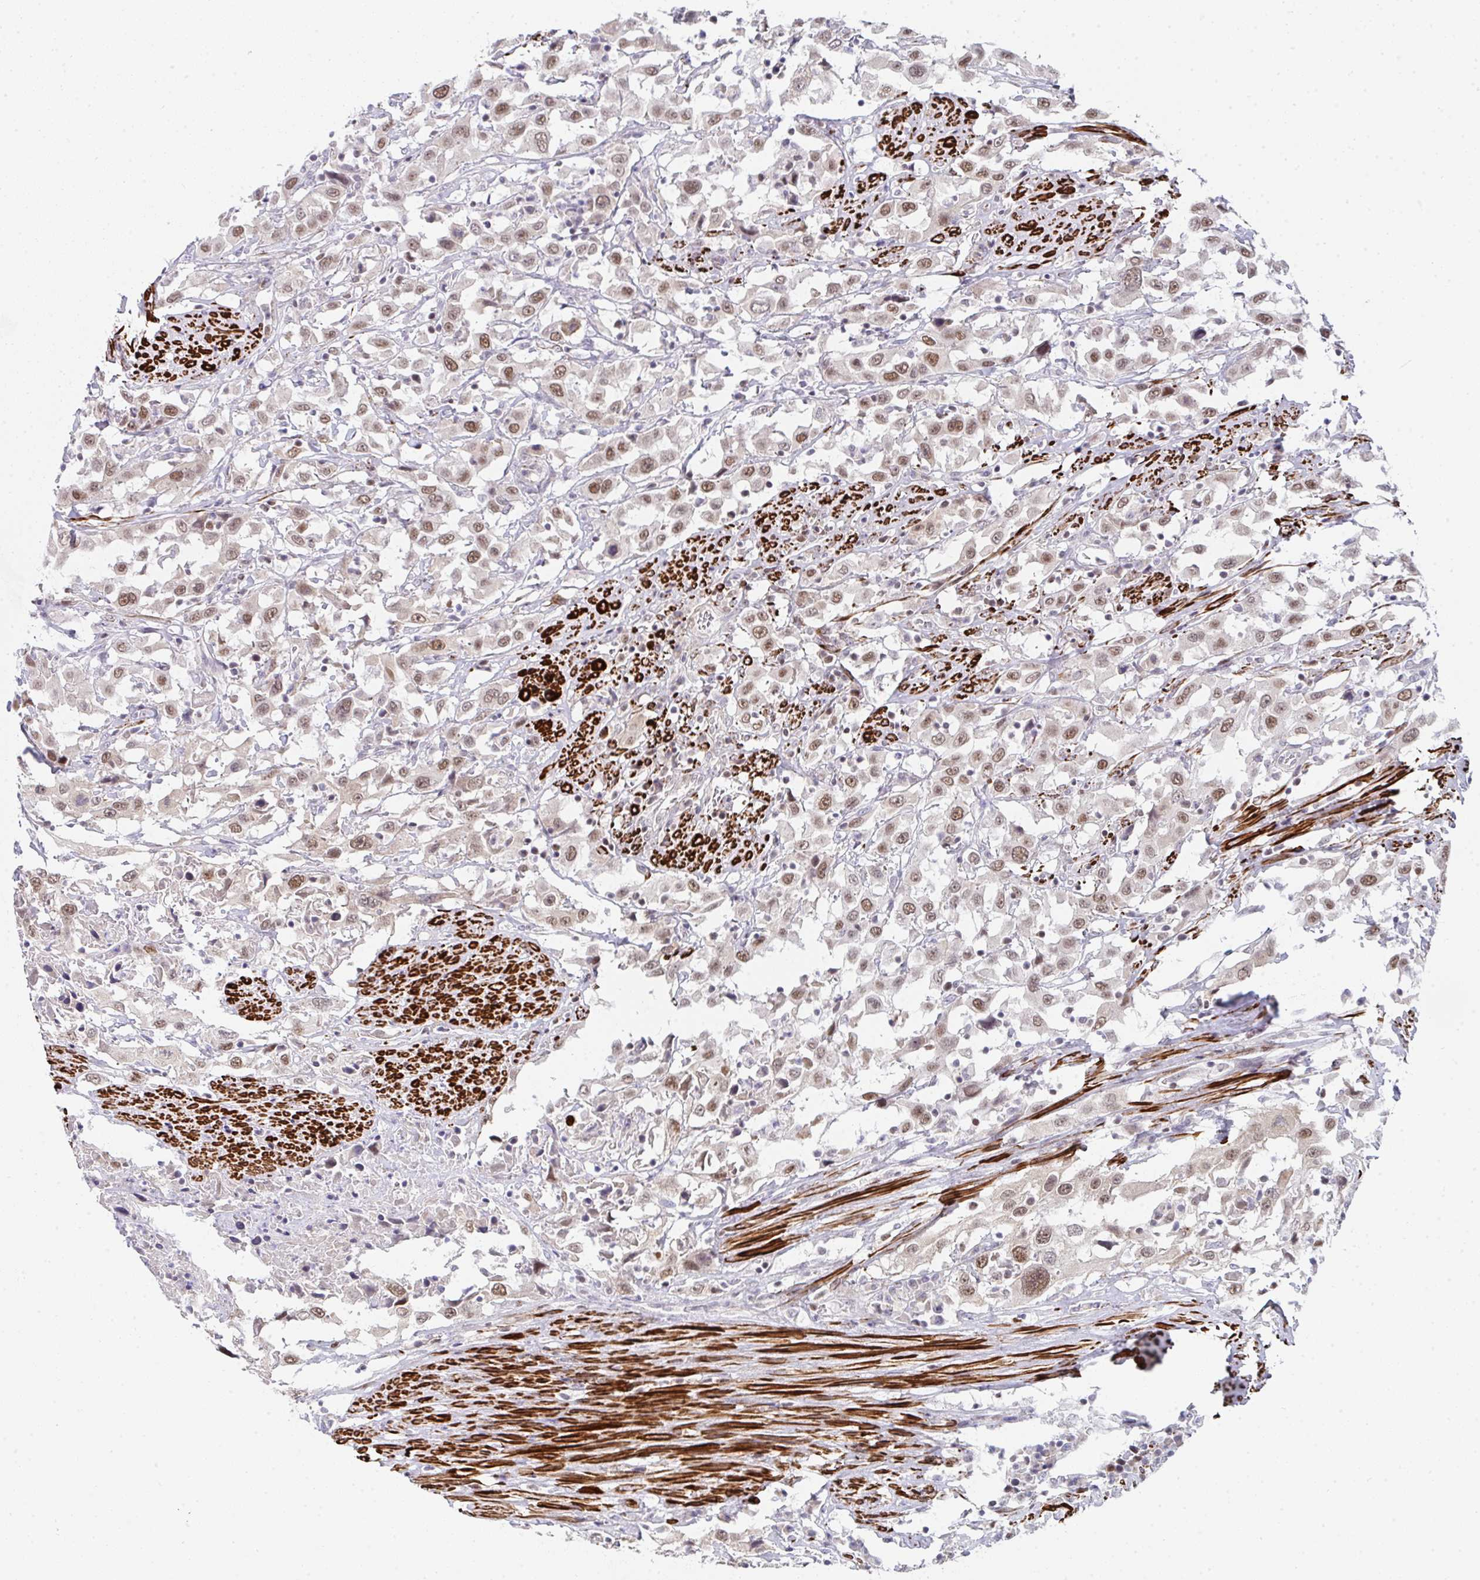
{"staining": {"intensity": "weak", "quantity": ">75%", "location": "nuclear"}, "tissue": "urothelial cancer", "cell_type": "Tumor cells", "image_type": "cancer", "snomed": [{"axis": "morphology", "description": "Urothelial carcinoma, High grade"}, {"axis": "topography", "description": "Urinary bladder"}], "caption": "Immunohistochemical staining of urothelial cancer displays low levels of weak nuclear staining in about >75% of tumor cells. (brown staining indicates protein expression, while blue staining denotes nuclei).", "gene": "GINS2", "patient": {"sex": "male", "age": 61}}